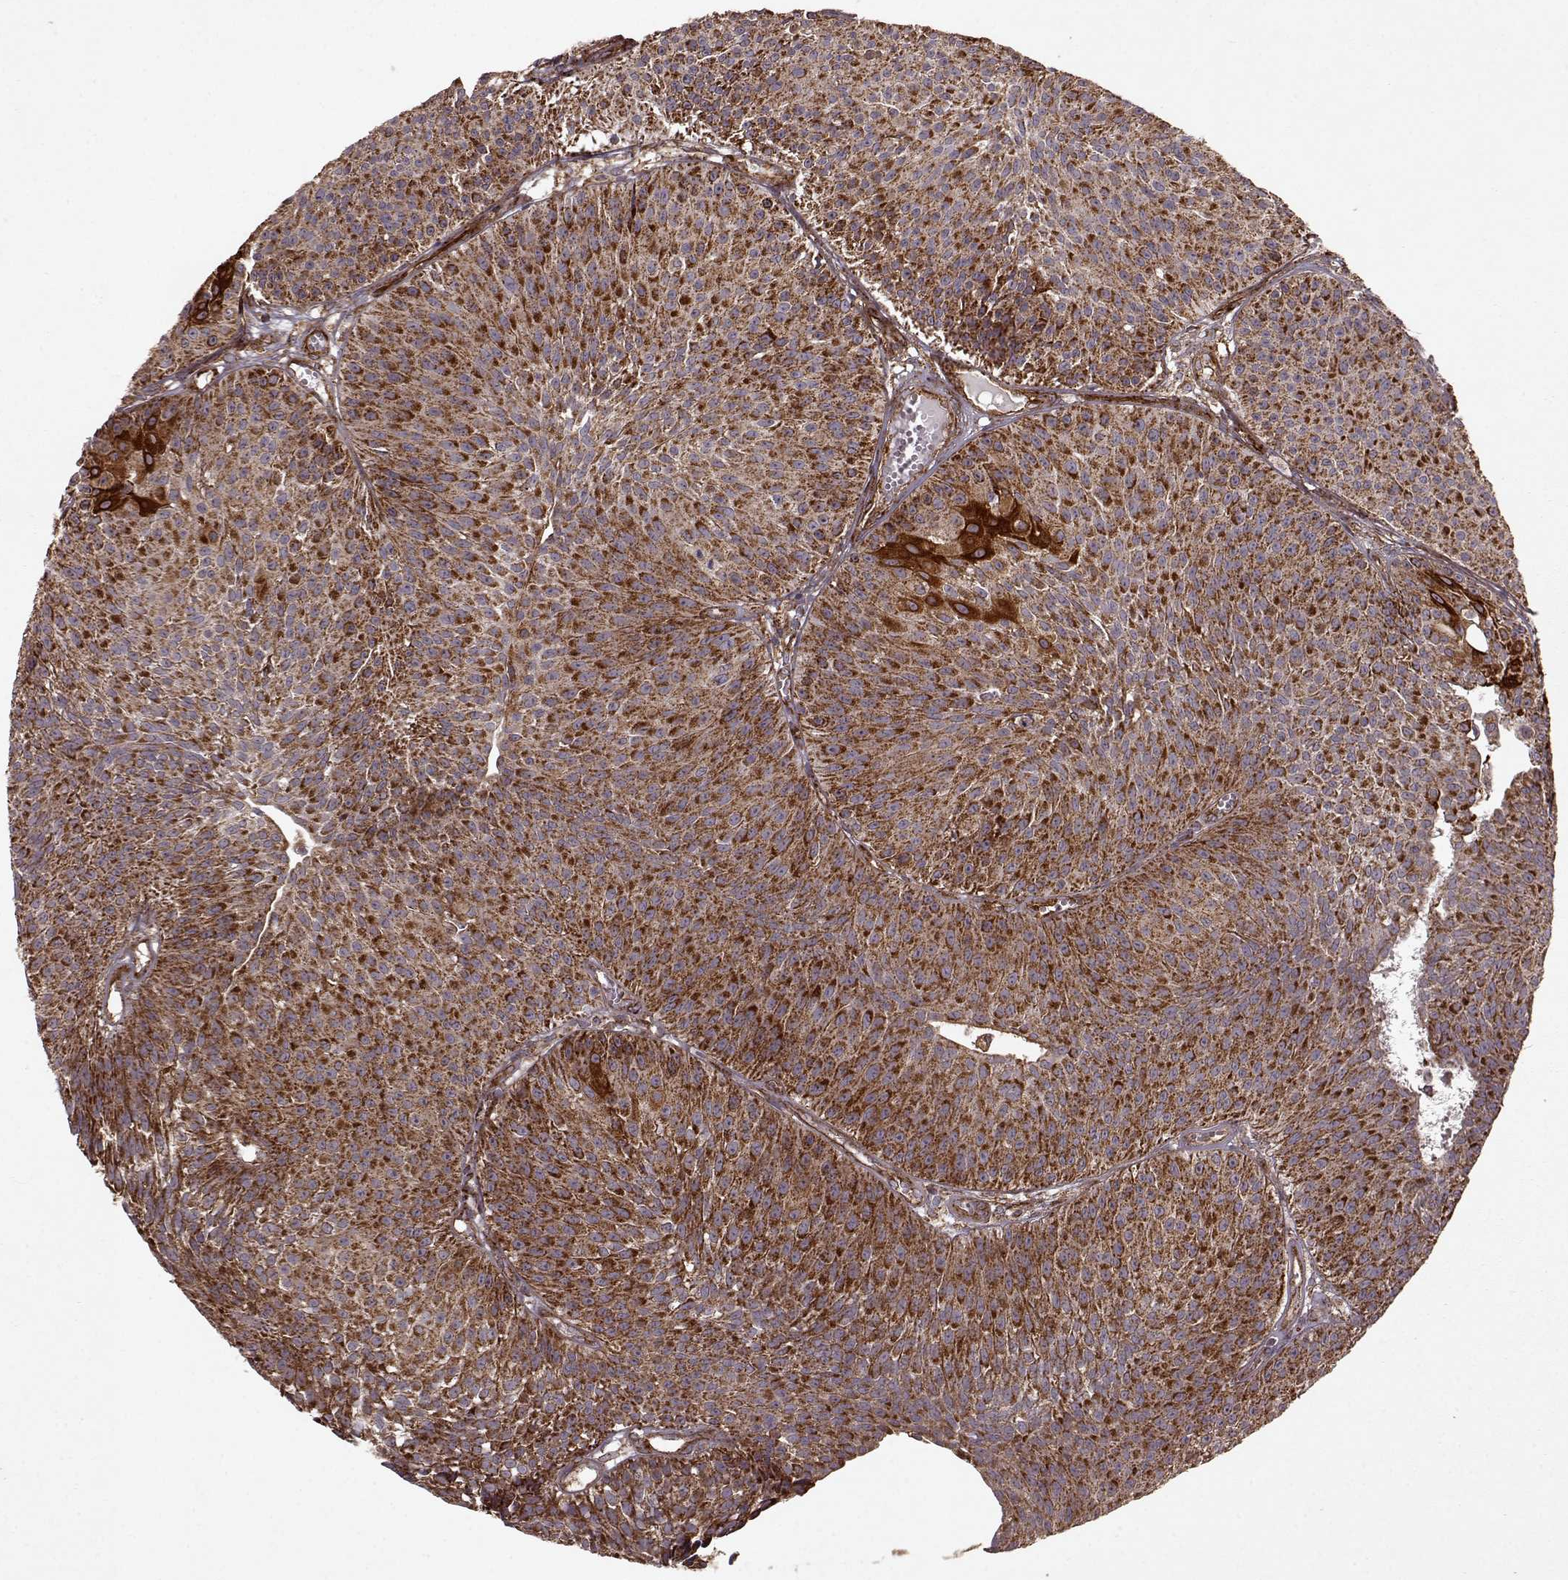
{"staining": {"intensity": "strong", "quantity": "25%-75%", "location": "cytoplasmic/membranous"}, "tissue": "urothelial cancer", "cell_type": "Tumor cells", "image_type": "cancer", "snomed": [{"axis": "morphology", "description": "Urothelial carcinoma, Low grade"}, {"axis": "topography", "description": "Urinary bladder"}], "caption": "Brown immunohistochemical staining in human low-grade urothelial carcinoma reveals strong cytoplasmic/membranous expression in about 25%-75% of tumor cells. Immunohistochemistry stains the protein in brown and the nuclei are stained blue.", "gene": "FXN", "patient": {"sex": "male", "age": 63}}